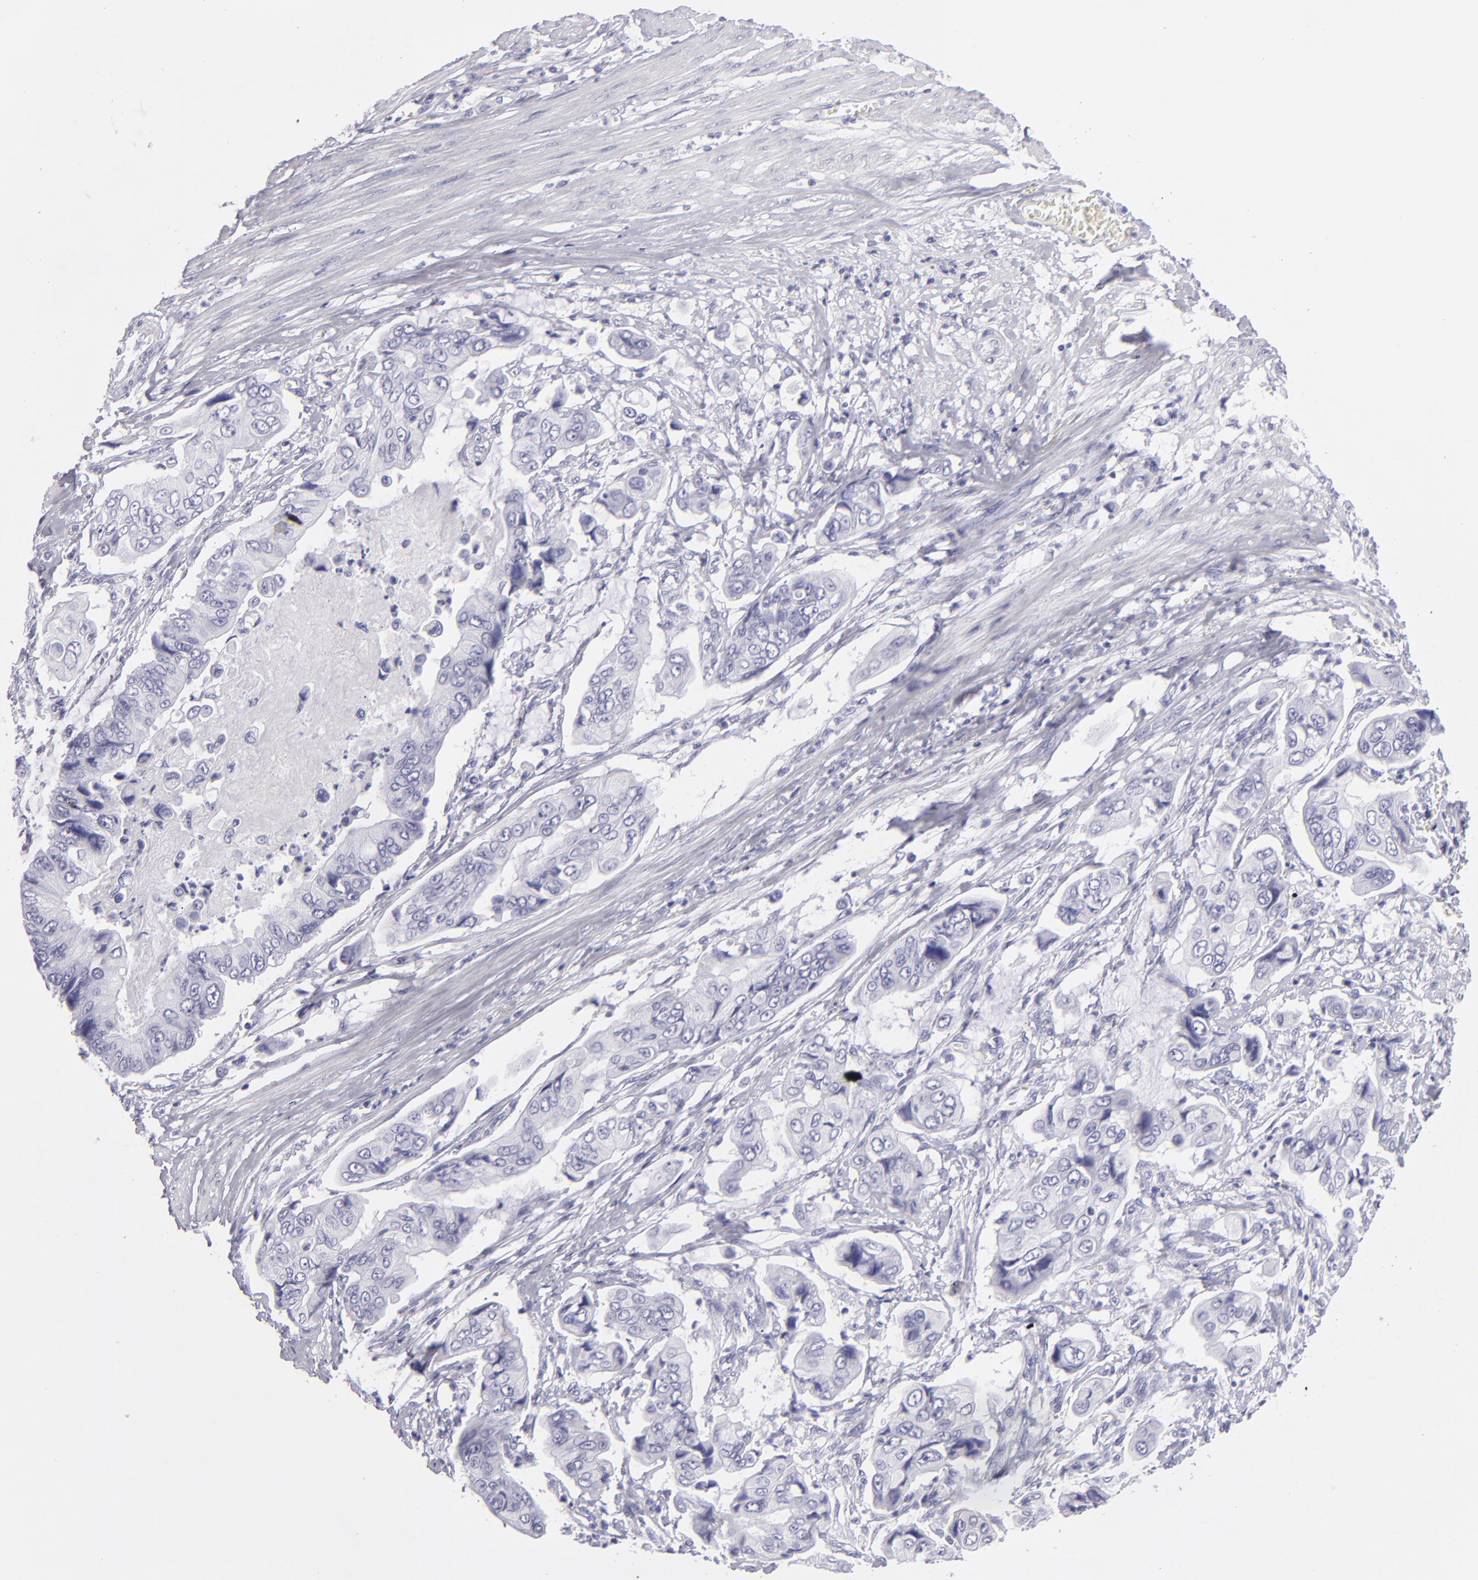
{"staining": {"intensity": "negative", "quantity": "none", "location": "none"}, "tissue": "stomach cancer", "cell_type": "Tumor cells", "image_type": "cancer", "snomed": [{"axis": "morphology", "description": "Adenocarcinoma, NOS"}, {"axis": "topography", "description": "Stomach, upper"}], "caption": "Tumor cells show no significant protein staining in adenocarcinoma (stomach).", "gene": "PVALB", "patient": {"sex": "male", "age": 80}}